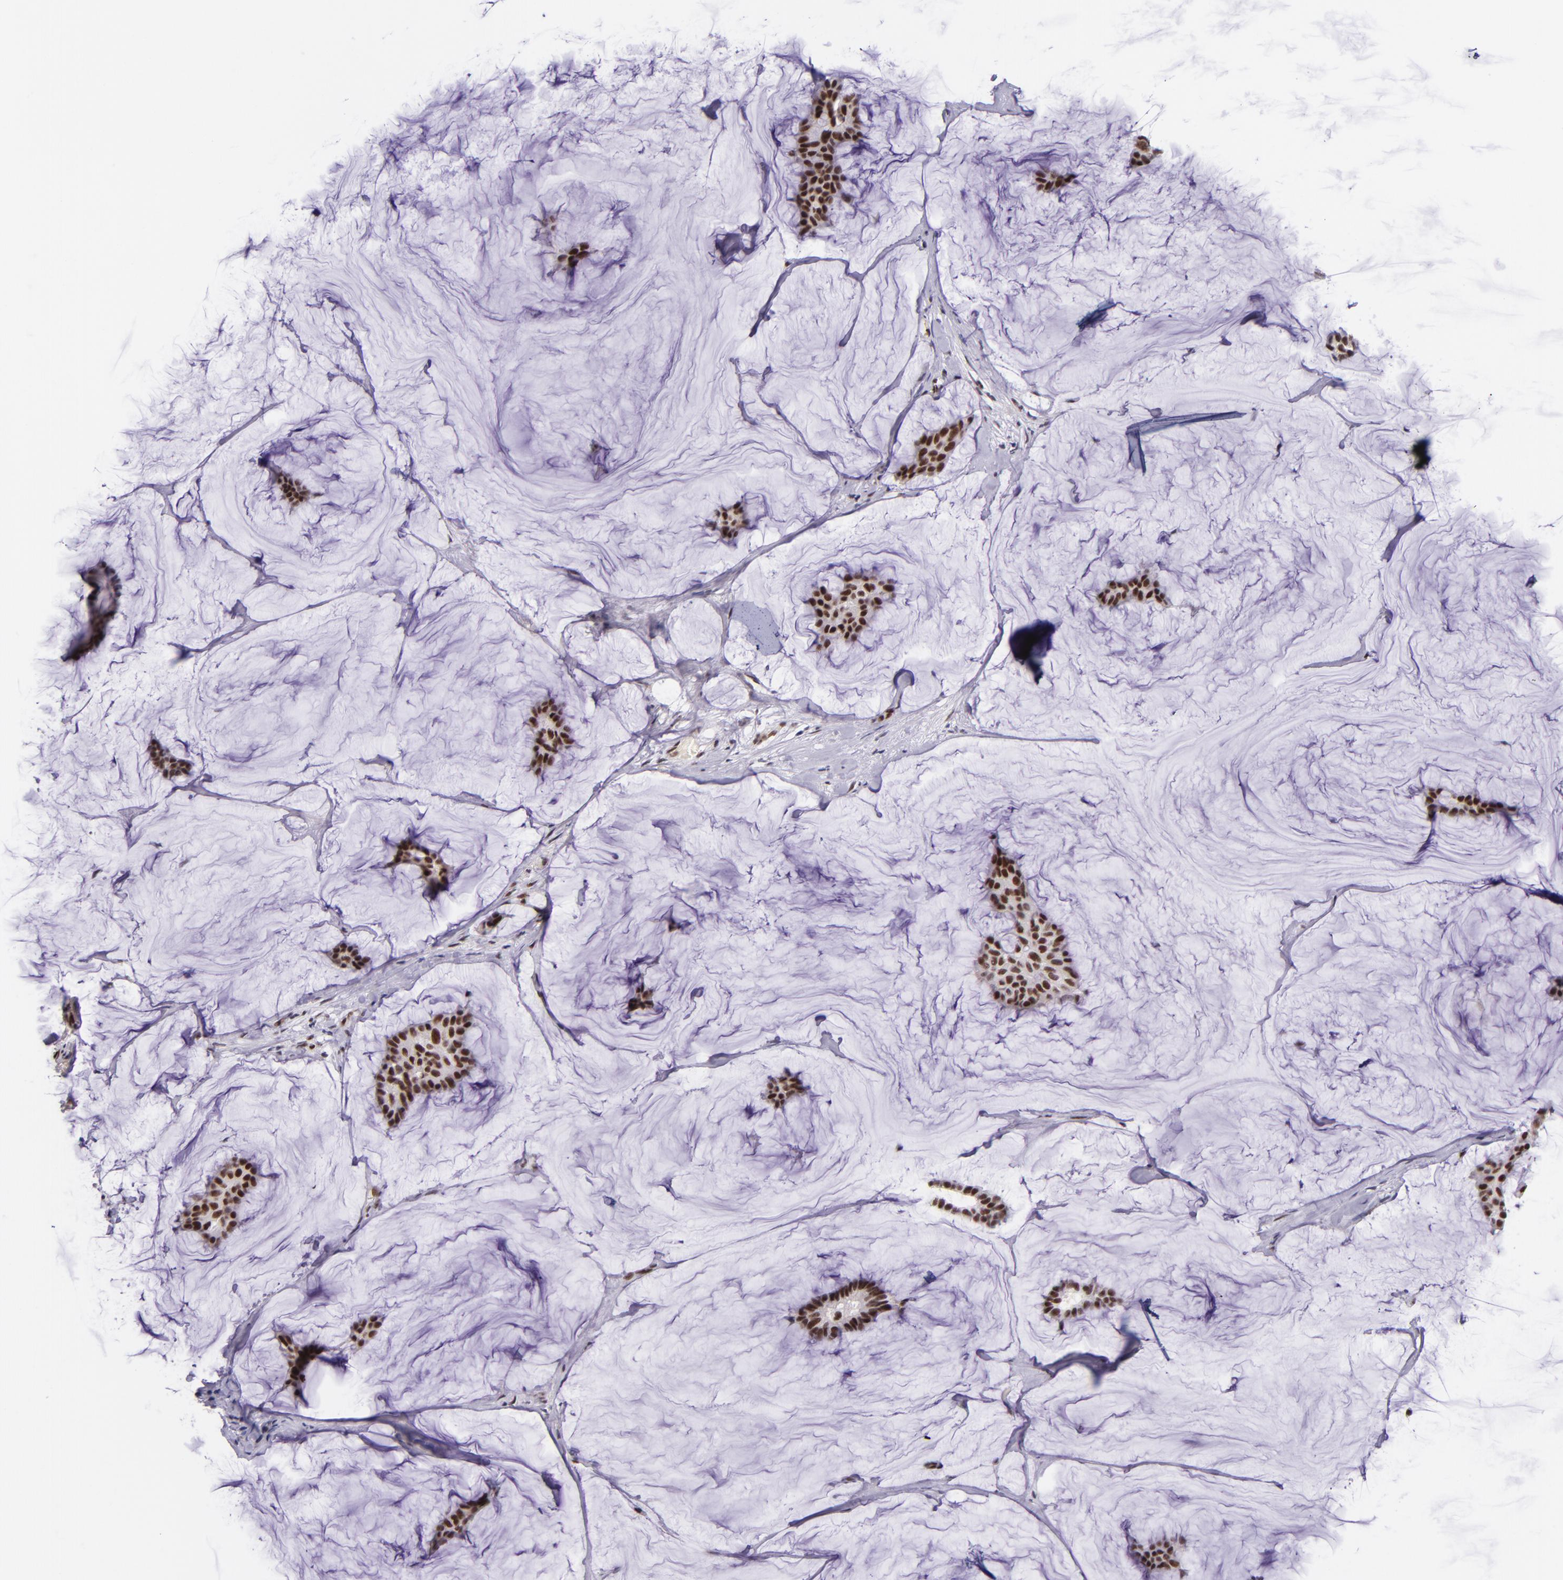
{"staining": {"intensity": "moderate", "quantity": ">75%", "location": "nuclear"}, "tissue": "breast cancer", "cell_type": "Tumor cells", "image_type": "cancer", "snomed": [{"axis": "morphology", "description": "Duct carcinoma"}, {"axis": "topography", "description": "Breast"}], "caption": "Breast cancer (intraductal carcinoma) was stained to show a protein in brown. There is medium levels of moderate nuclear positivity in approximately >75% of tumor cells. (DAB IHC, brown staining for protein, blue staining for nuclei).", "gene": "GPKOW", "patient": {"sex": "female", "age": 93}}